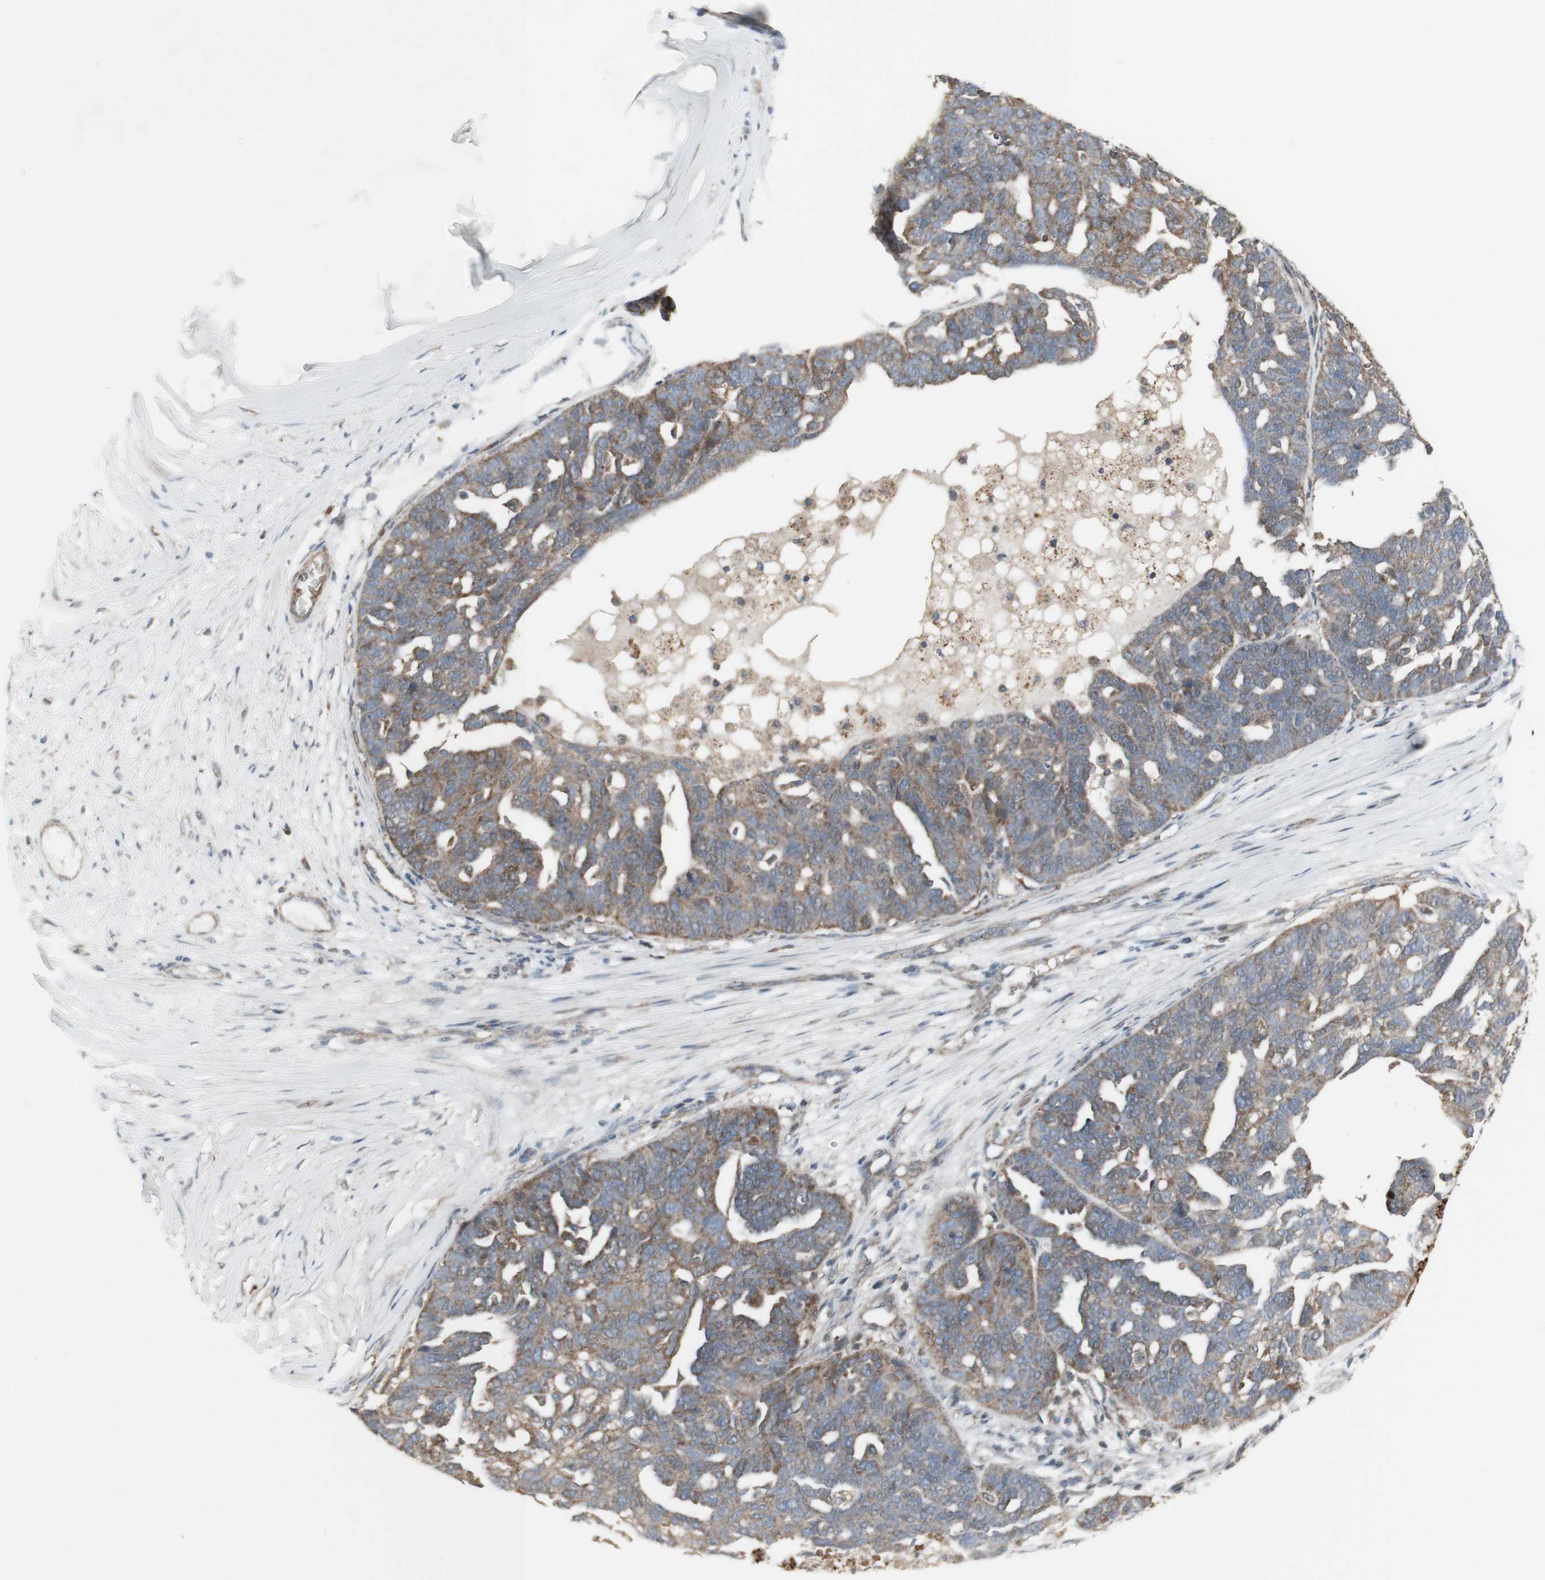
{"staining": {"intensity": "weak", "quantity": ">75%", "location": "cytoplasmic/membranous"}, "tissue": "ovarian cancer", "cell_type": "Tumor cells", "image_type": "cancer", "snomed": [{"axis": "morphology", "description": "Cystadenocarcinoma, serous, NOS"}, {"axis": "topography", "description": "Ovary"}], "caption": "A low amount of weak cytoplasmic/membranous staining is appreciated in approximately >75% of tumor cells in ovarian serous cystadenocarcinoma tissue.", "gene": "SHC1", "patient": {"sex": "female", "age": 59}}